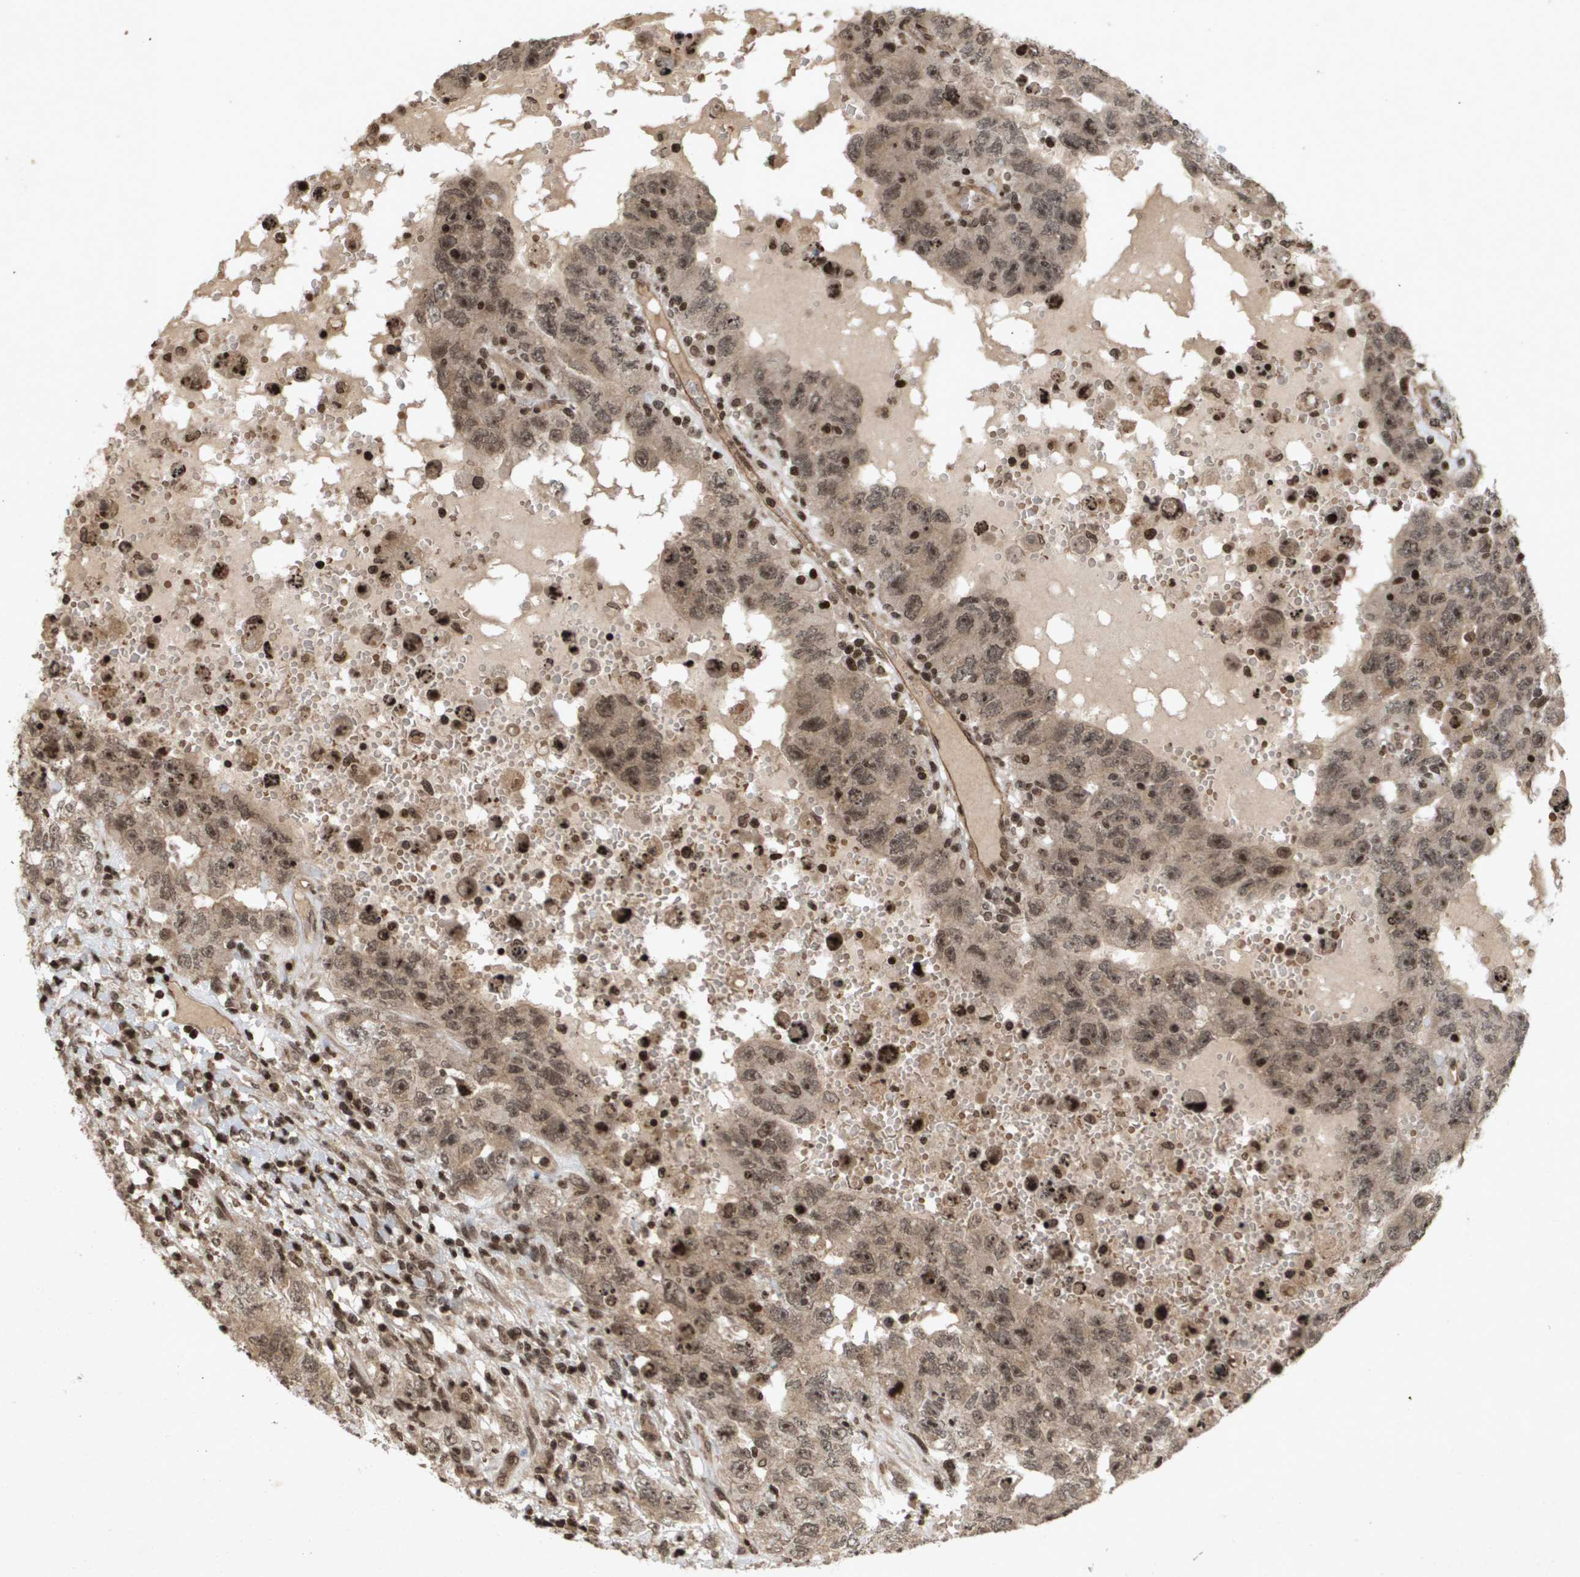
{"staining": {"intensity": "weak", "quantity": ">75%", "location": "cytoplasmic/membranous"}, "tissue": "testis cancer", "cell_type": "Tumor cells", "image_type": "cancer", "snomed": [{"axis": "morphology", "description": "Carcinoma, Embryonal, NOS"}, {"axis": "topography", "description": "Testis"}], "caption": "Human testis cancer stained with a brown dye demonstrates weak cytoplasmic/membranous positive staining in approximately >75% of tumor cells.", "gene": "HSPA6", "patient": {"sex": "male", "age": 26}}